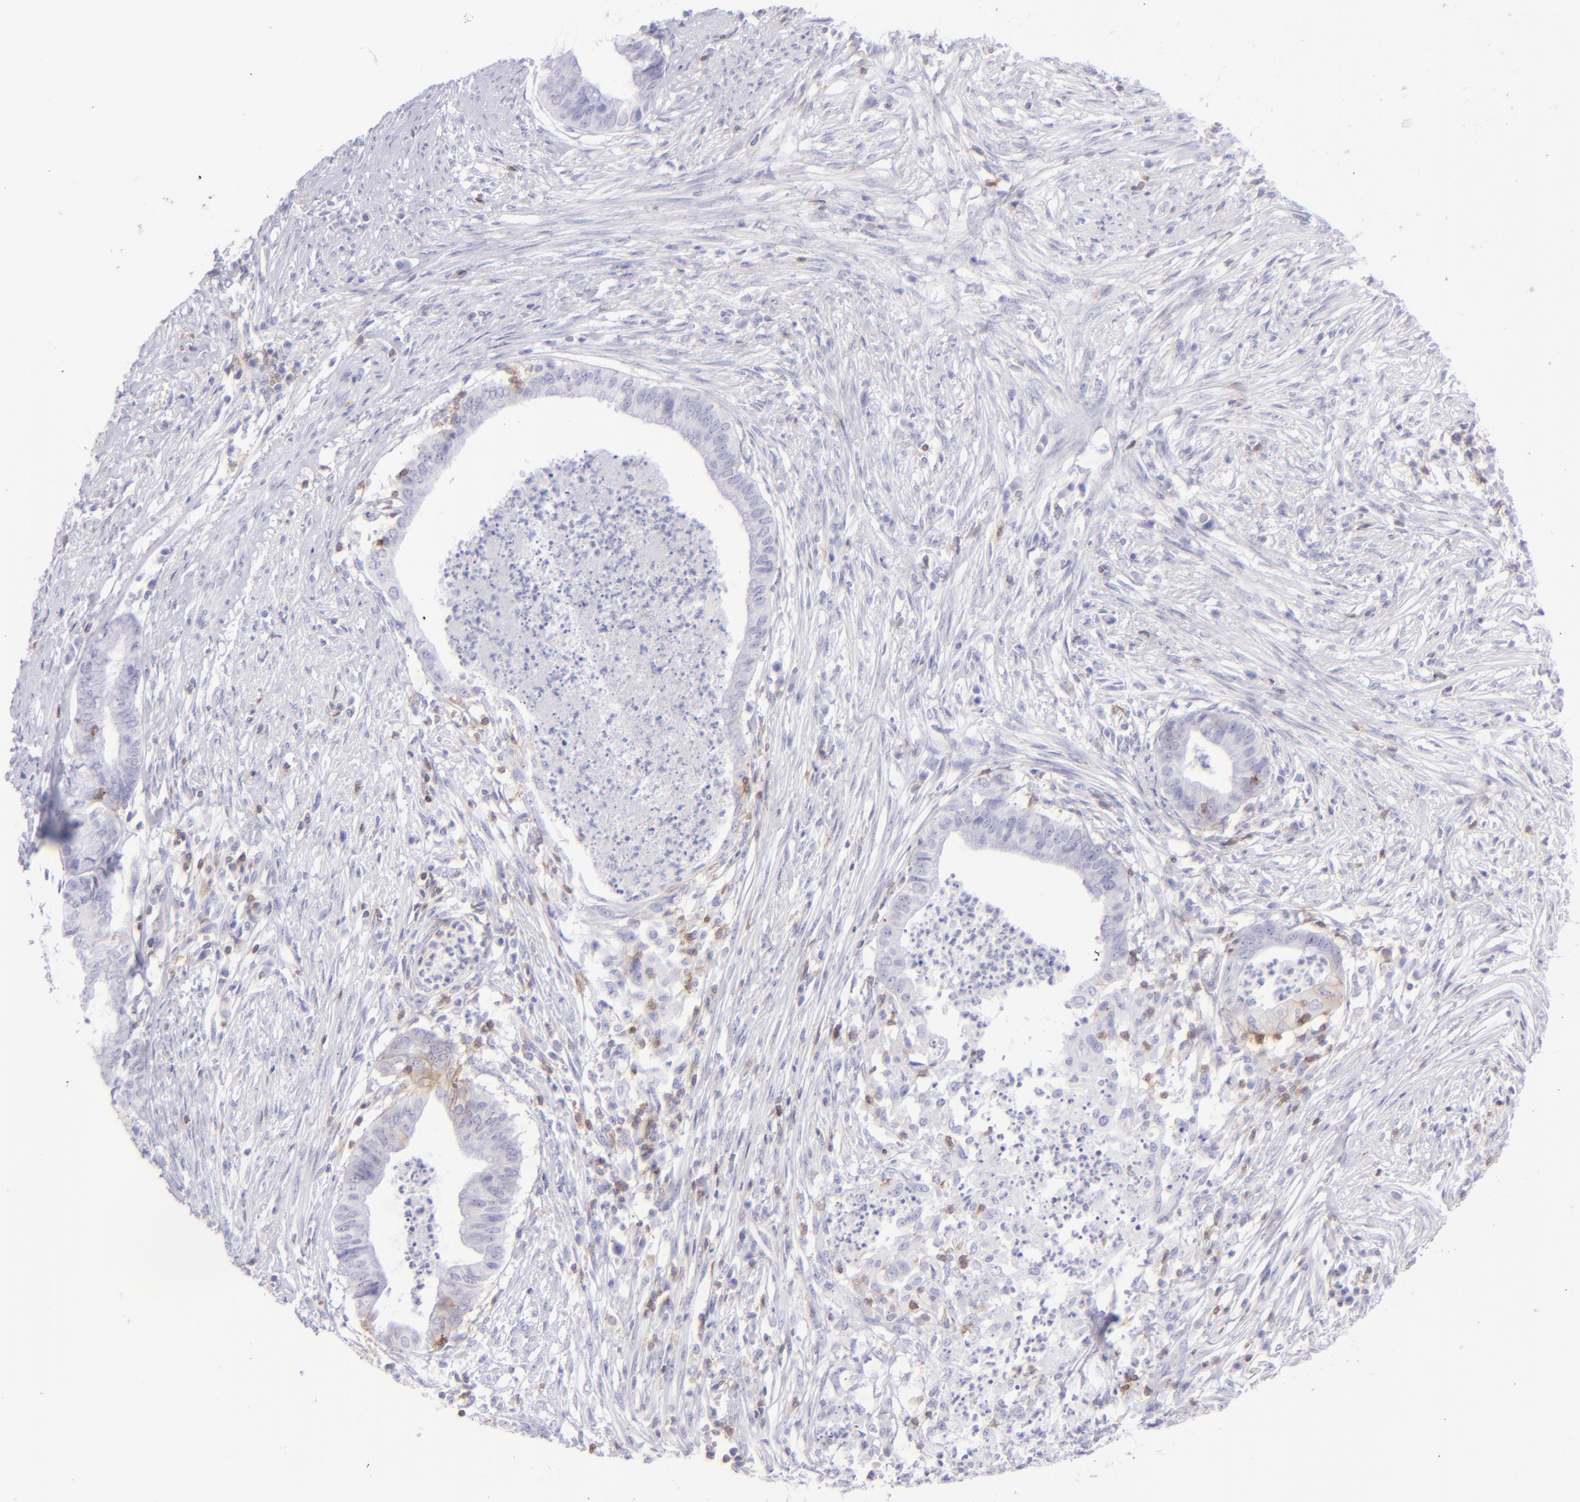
{"staining": {"intensity": "negative", "quantity": "none", "location": "none"}, "tissue": "endometrial cancer", "cell_type": "Tumor cells", "image_type": "cancer", "snomed": [{"axis": "morphology", "description": "Necrosis, NOS"}, {"axis": "morphology", "description": "Adenocarcinoma, NOS"}, {"axis": "topography", "description": "Endometrium"}], "caption": "Immunohistochemistry of human endometrial cancer exhibits no expression in tumor cells.", "gene": "CD69", "patient": {"sex": "female", "age": 79}}